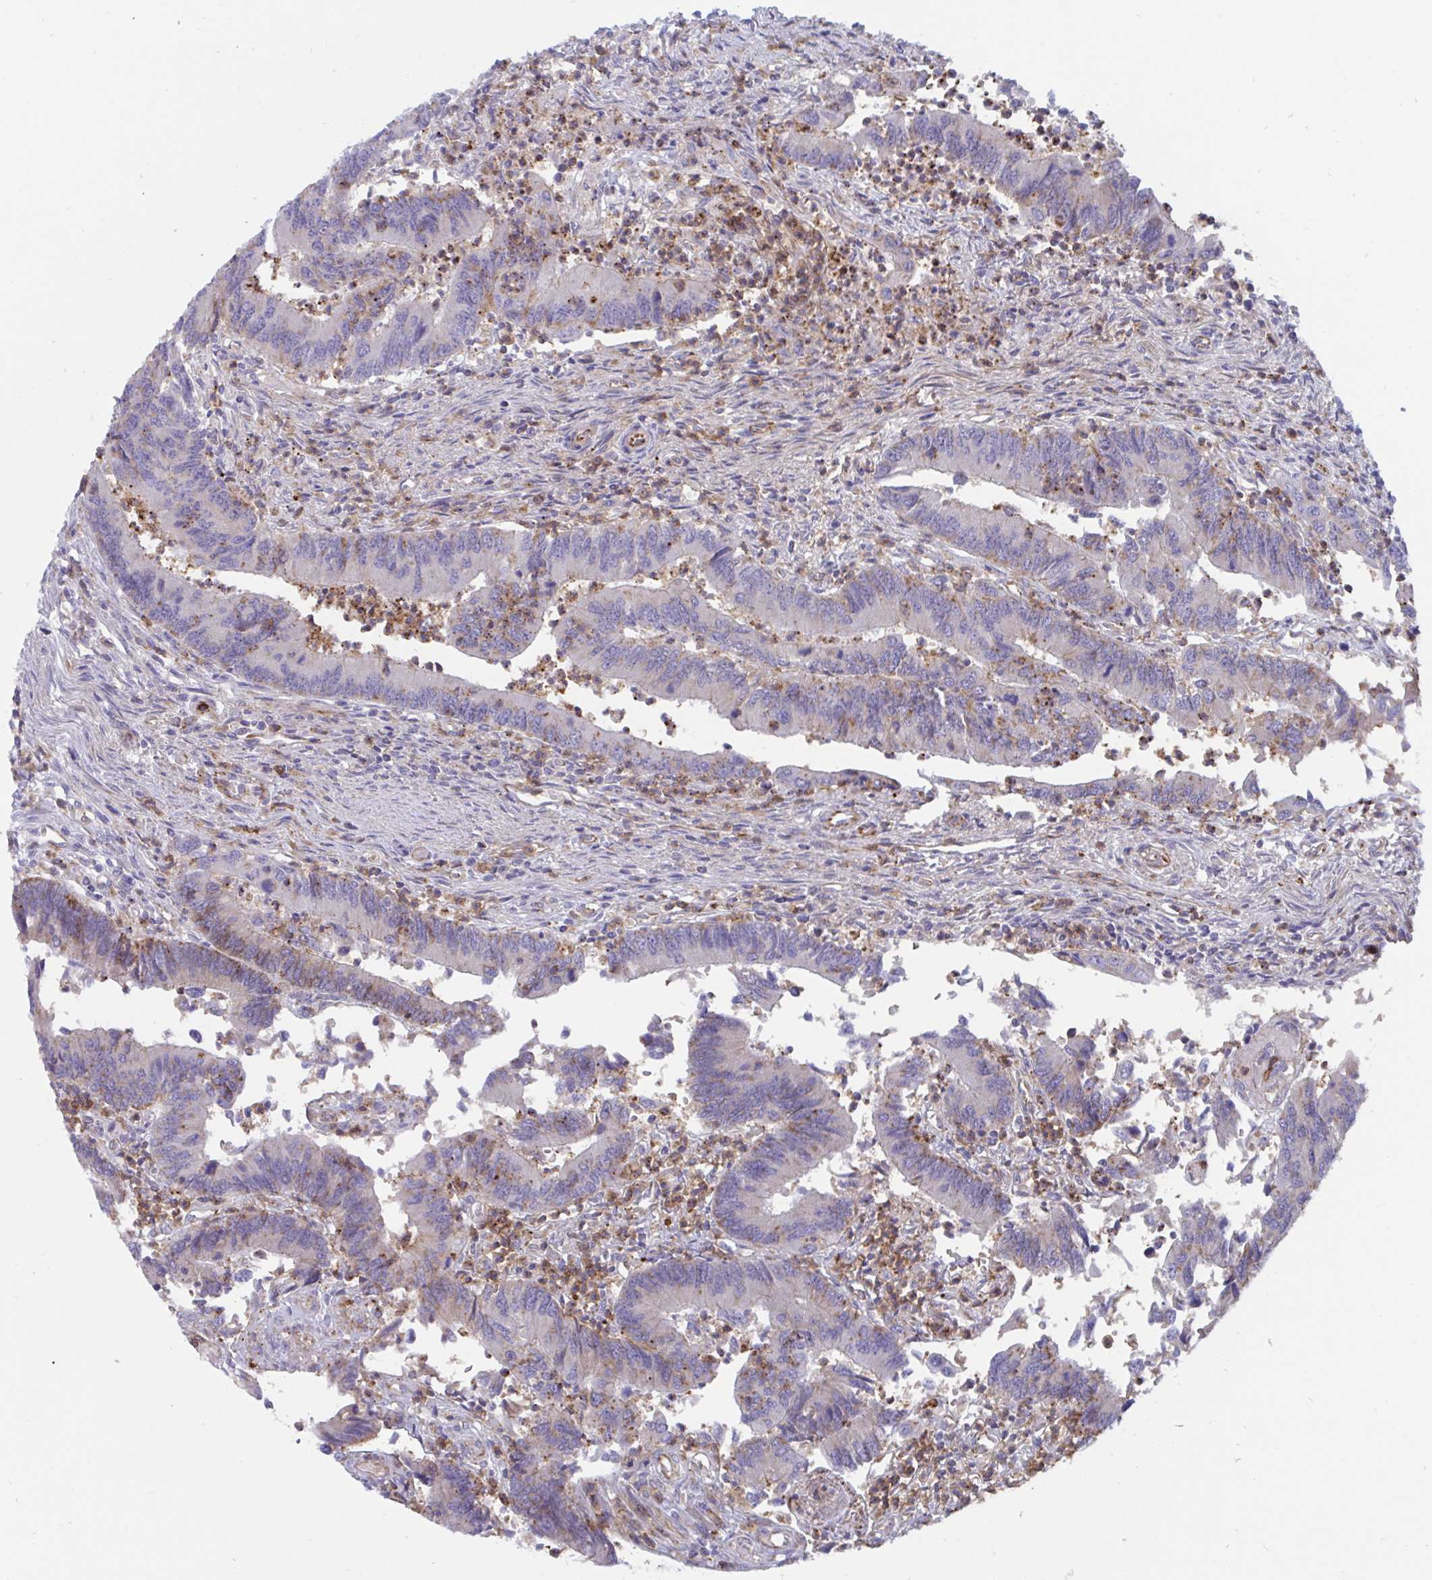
{"staining": {"intensity": "moderate", "quantity": "25%-75%", "location": "cytoplasmic/membranous"}, "tissue": "colorectal cancer", "cell_type": "Tumor cells", "image_type": "cancer", "snomed": [{"axis": "morphology", "description": "Adenocarcinoma, NOS"}, {"axis": "topography", "description": "Colon"}], "caption": "Colorectal cancer stained with a brown dye shows moderate cytoplasmic/membranous positive staining in about 25%-75% of tumor cells.", "gene": "SLC9A6", "patient": {"sex": "female", "age": 67}}